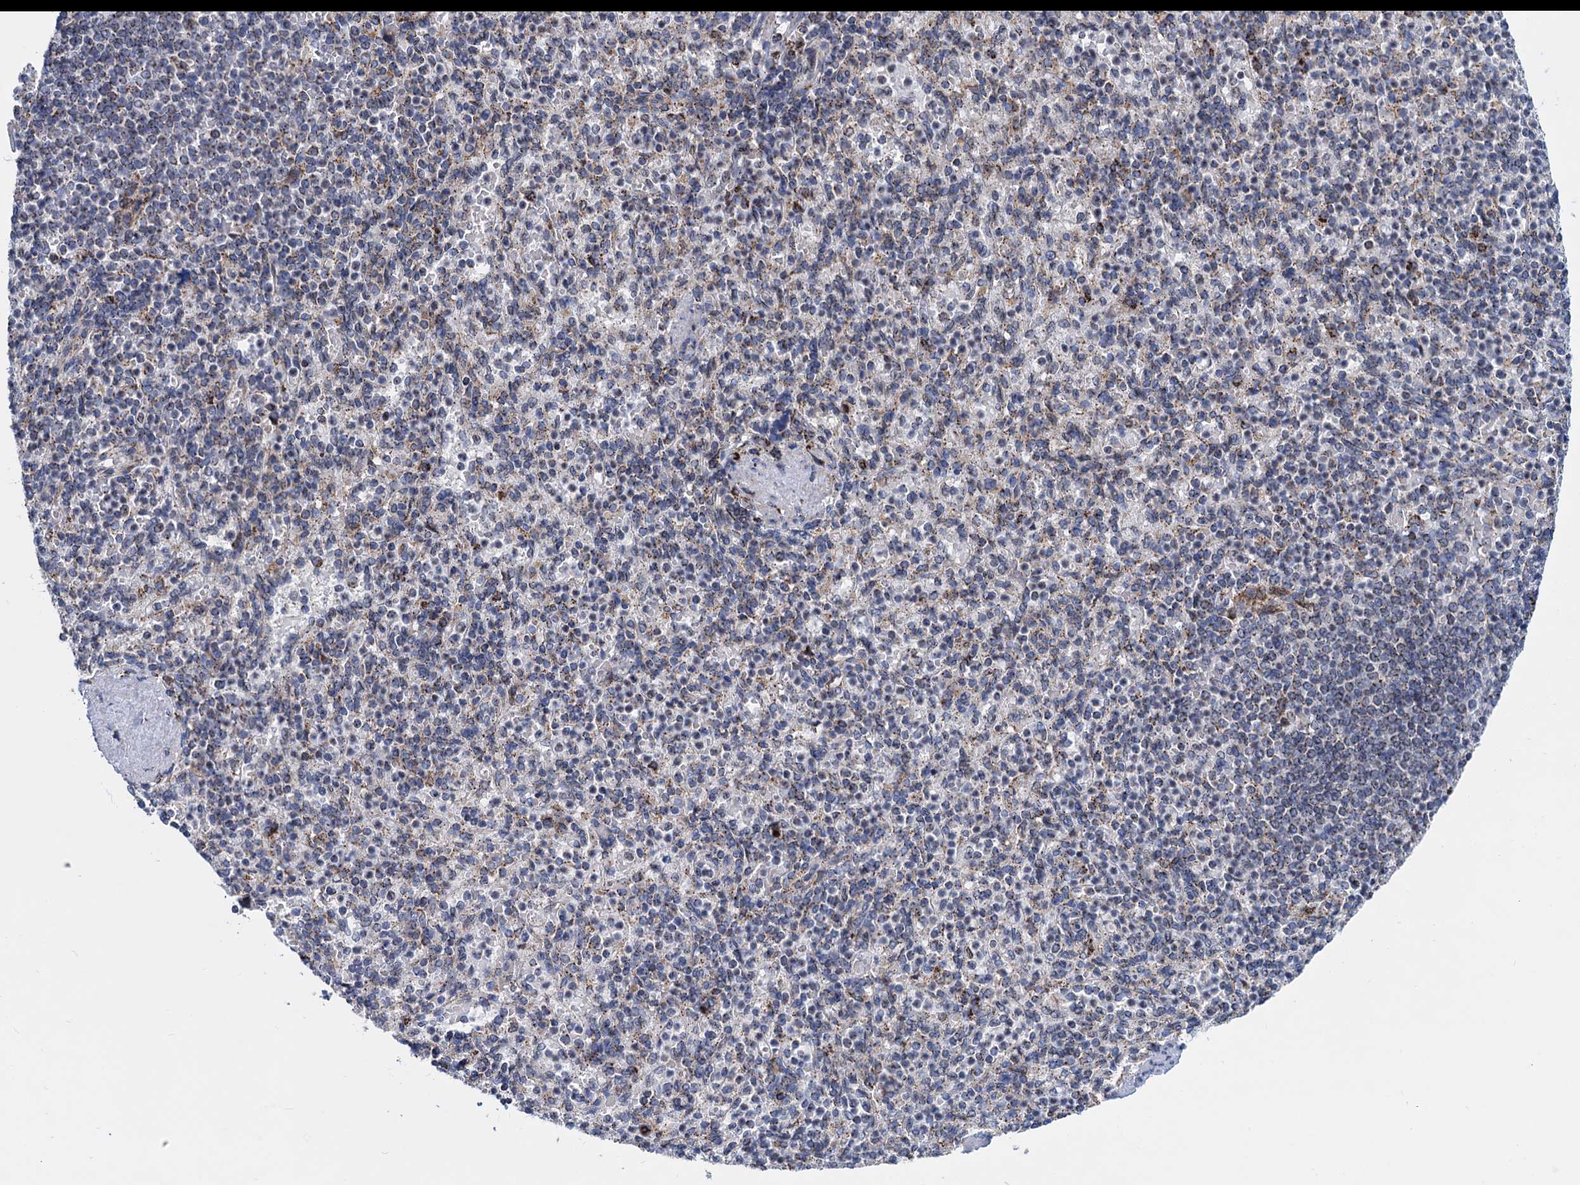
{"staining": {"intensity": "negative", "quantity": "none", "location": "none"}, "tissue": "spleen", "cell_type": "Cells in red pulp", "image_type": "normal", "snomed": [{"axis": "morphology", "description": "Normal tissue, NOS"}, {"axis": "topography", "description": "Spleen"}], "caption": "The micrograph shows no staining of cells in red pulp in benign spleen. The staining was performed using DAB to visualize the protein expression in brown, while the nuclei were stained in blue with hematoxylin (Magnification: 20x).", "gene": "SUPT20H", "patient": {"sex": "female", "age": 74}}